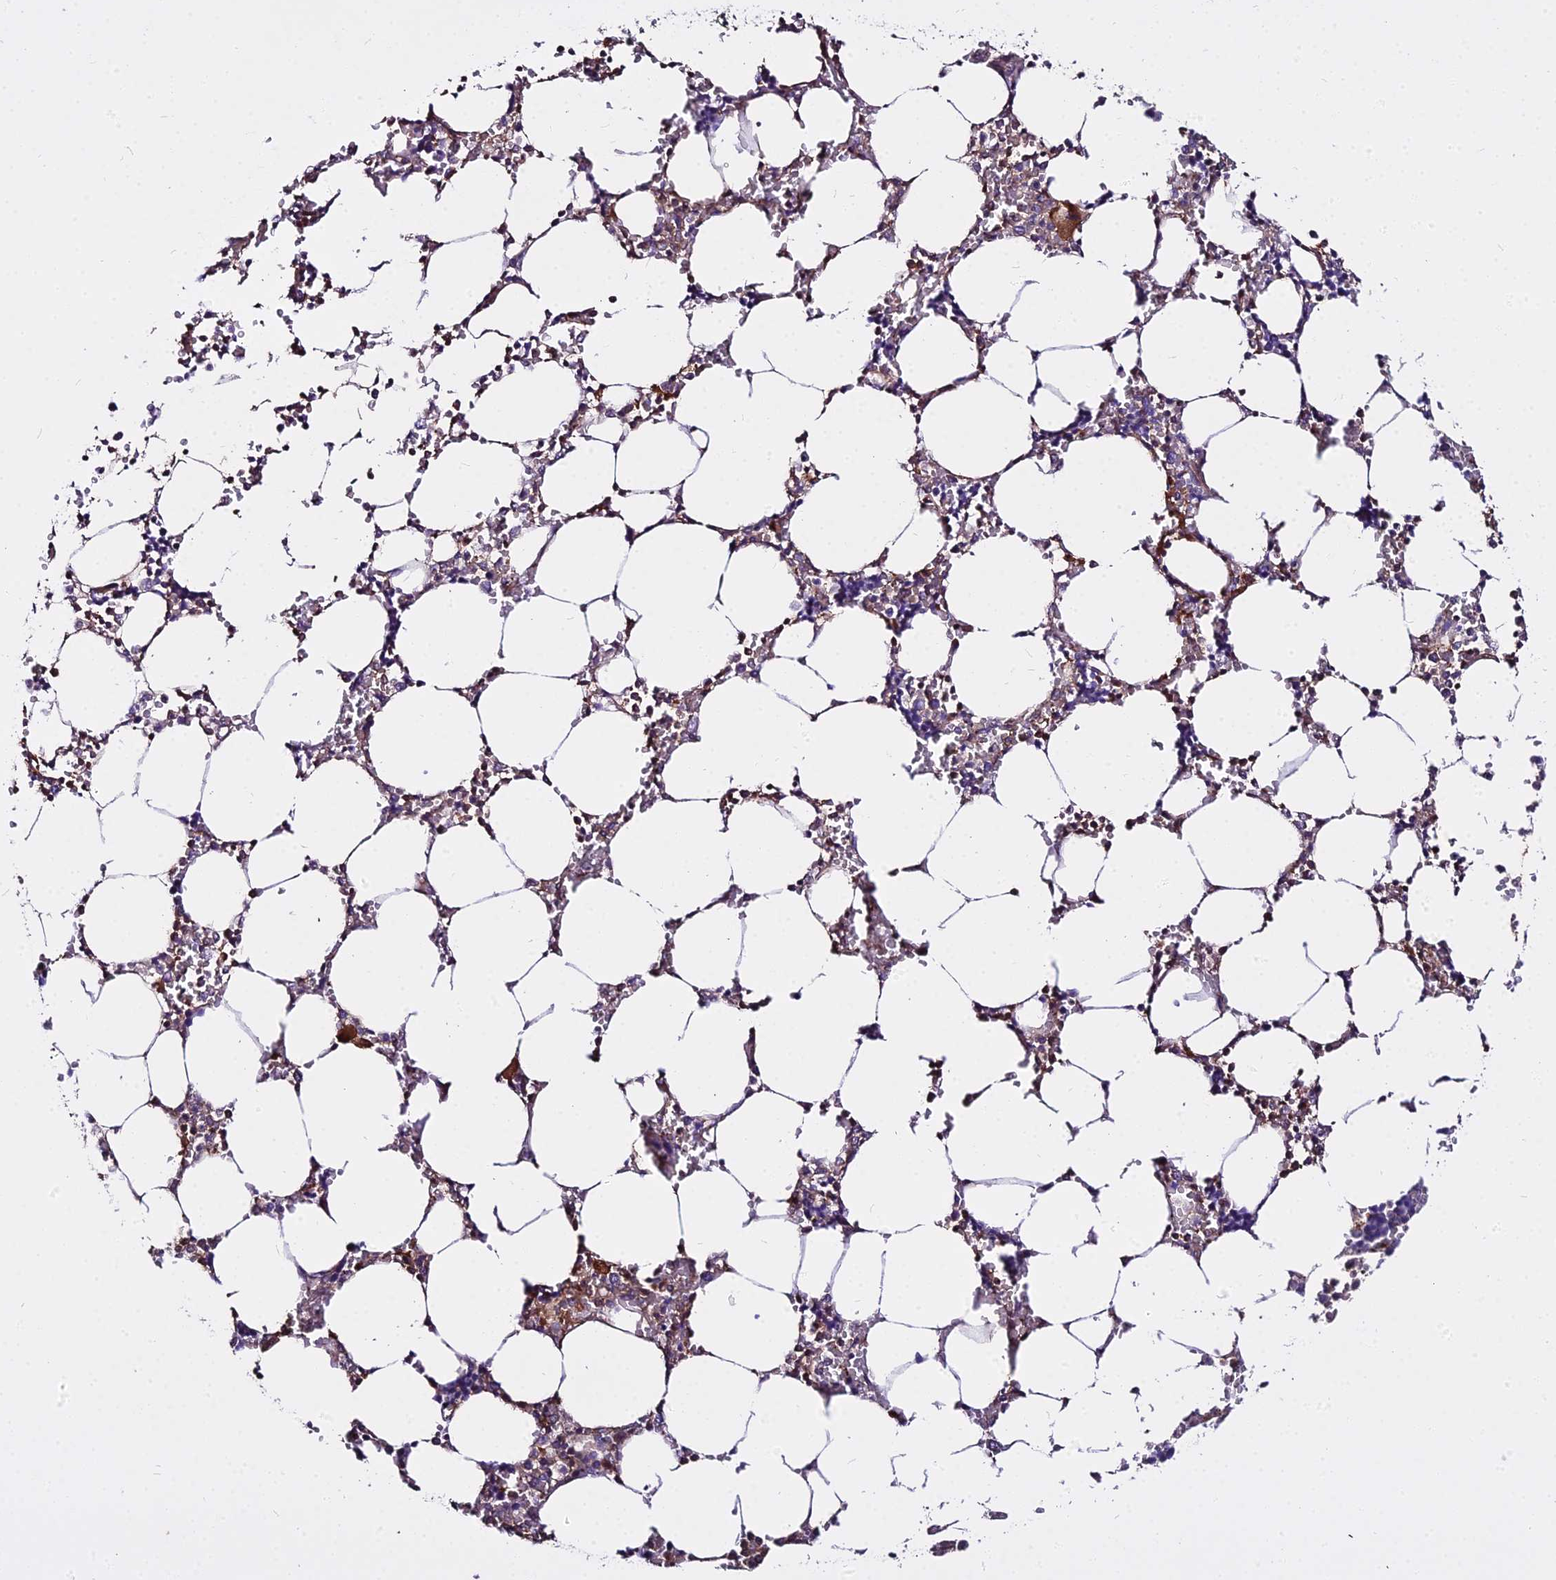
{"staining": {"intensity": "strong", "quantity": "<25%", "location": "cytoplasmic/membranous"}, "tissue": "bone marrow", "cell_type": "Hematopoietic cells", "image_type": "normal", "snomed": [{"axis": "morphology", "description": "Normal tissue, NOS"}, {"axis": "topography", "description": "Bone marrow"}], "caption": "Immunohistochemical staining of normal human bone marrow demonstrates strong cytoplasmic/membranous protein expression in about <25% of hematopoietic cells. Using DAB (brown) and hematoxylin (blue) stains, captured at high magnification using brightfield microscopy.", "gene": "GLYAT", "patient": {"sex": "male", "age": 64}}